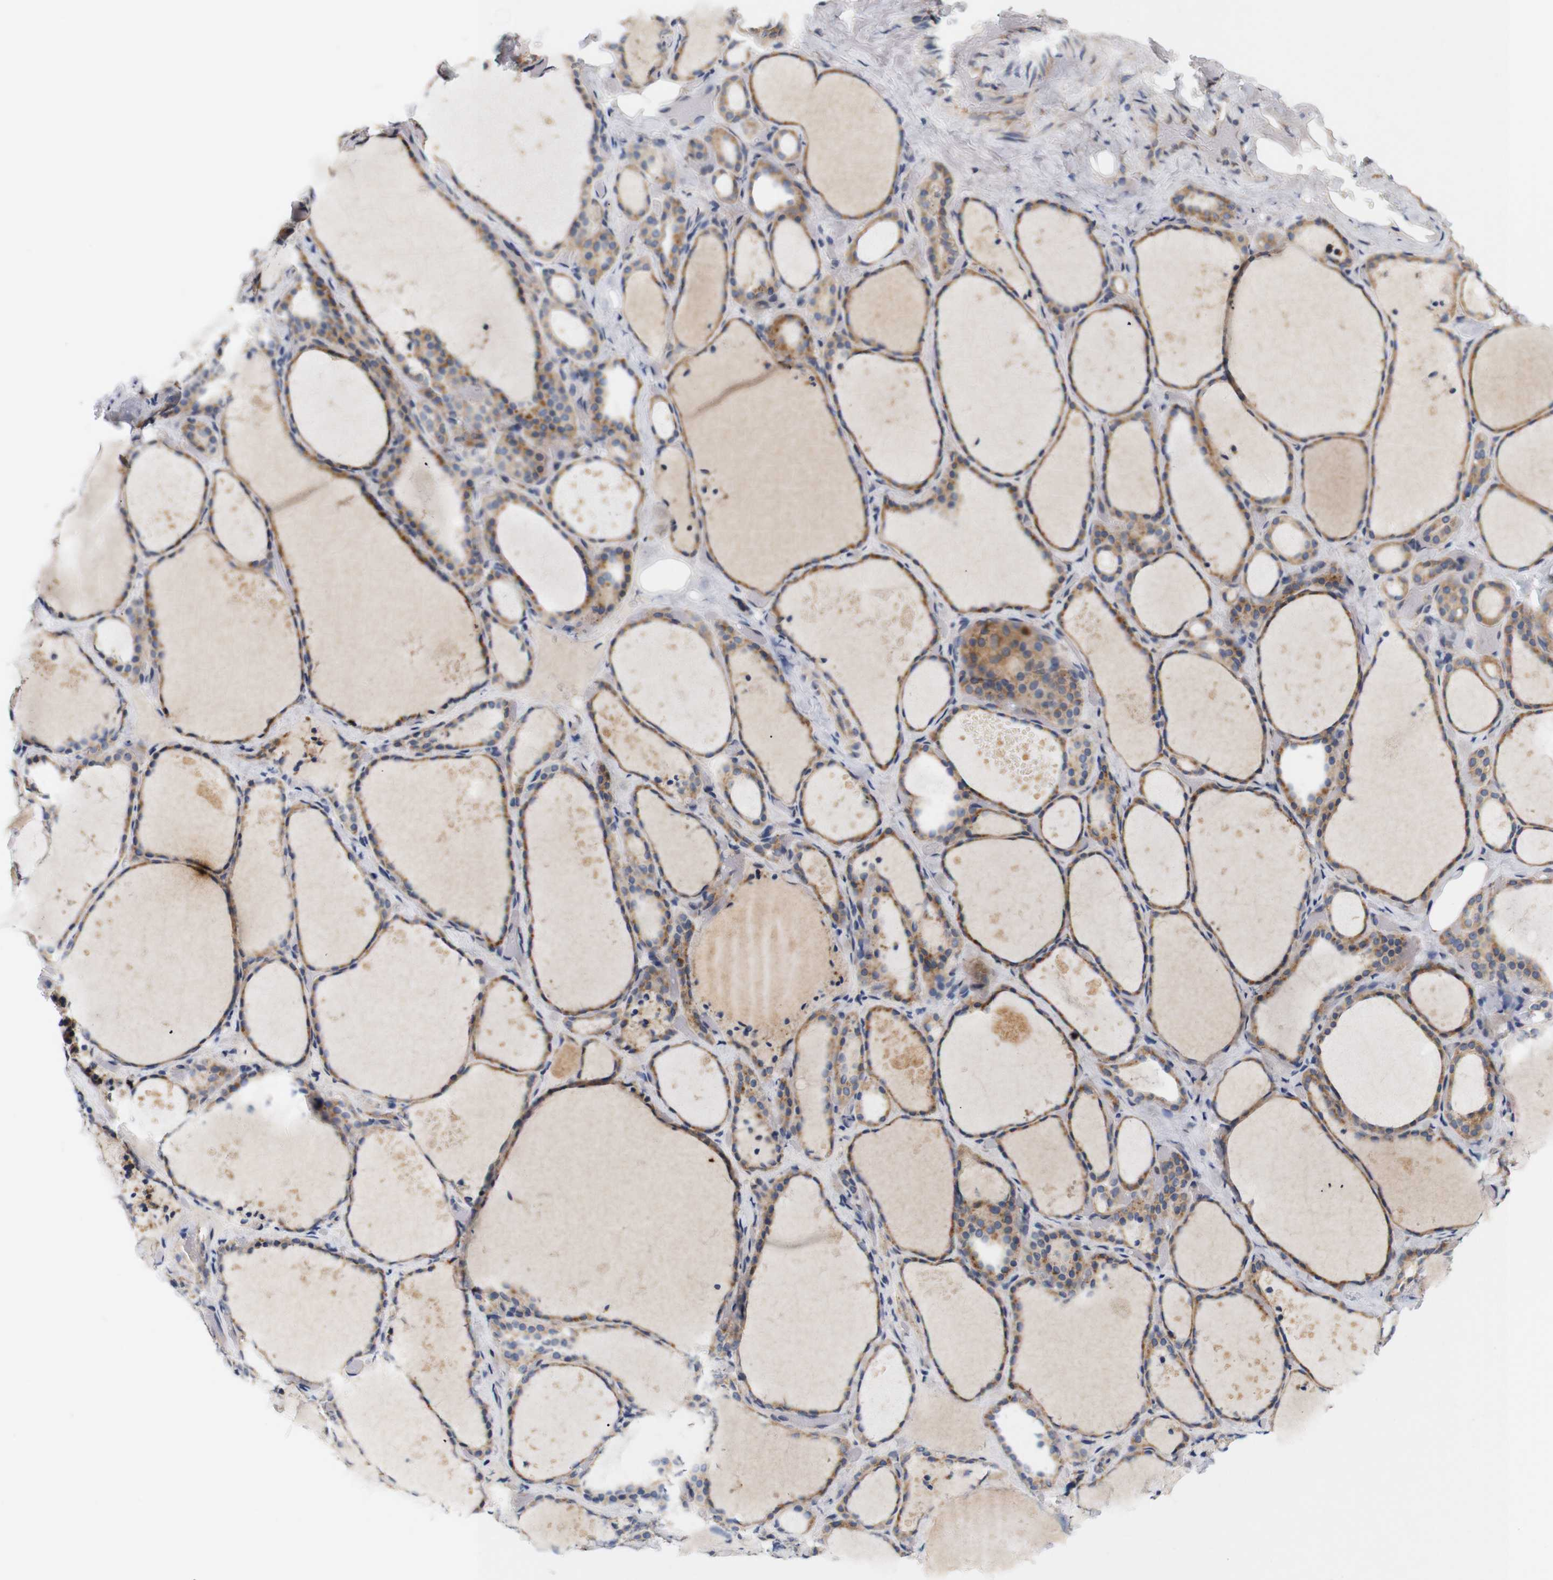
{"staining": {"intensity": "moderate", "quantity": ">75%", "location": "cytoplasmic/membranous"}, "tissue": "thyroid gland", "cell_type": "Glandular cells", "image_type": "normal", "snomed": [{"axis": "morphology", "description": "Normal tissue, NOS"}, {"axis": "topography", "description": "Thyroid gland"}], "caption": "Immunohistochemical staining of unremarkable human thyroid gland demonstrates >75% levels of moderate cytoplasmic/membranous protein positivity in about >75% of glandular cells.", "gene": "TRIM5", "patient": {"sex": "female", "age": 44}}